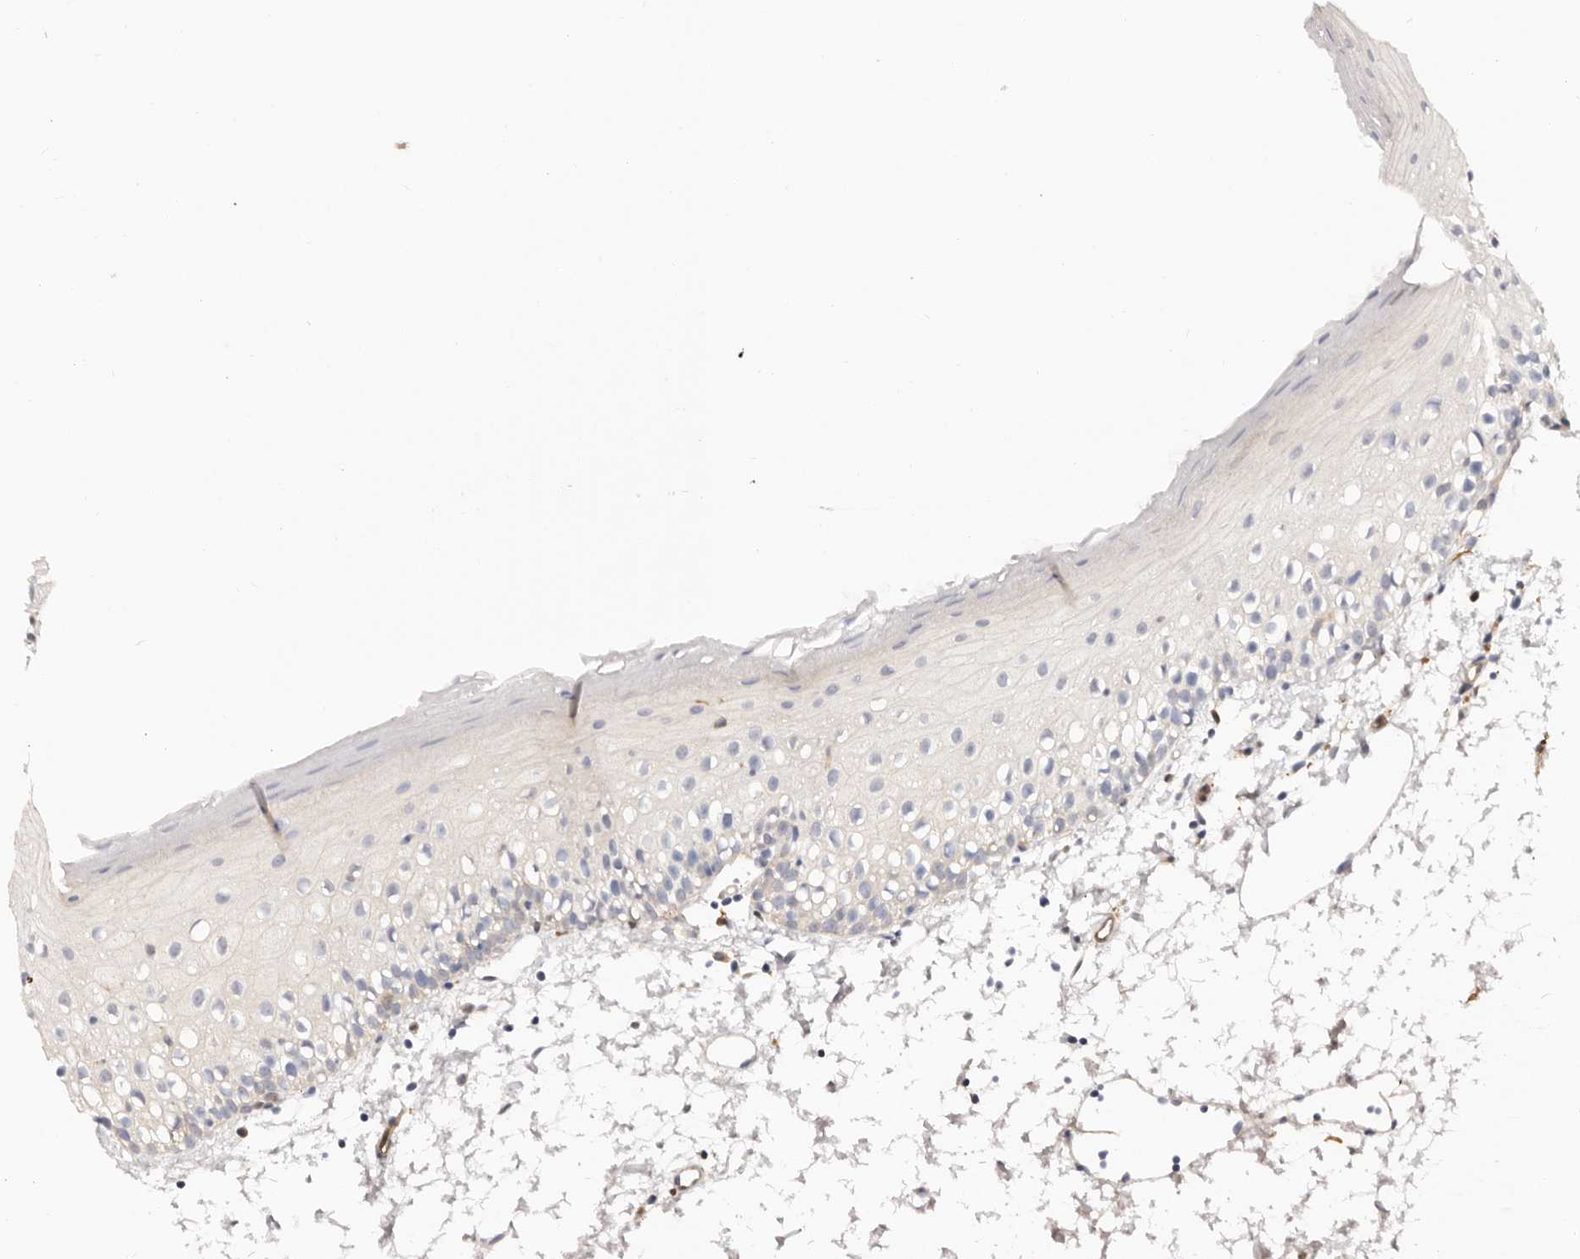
{"staining": {"intensity": "negative", "quantity": "none", "location": "none"}, "tissue": "oral mucosa", "cell_type": "Squamous epithelial cells", "image_type": "normal", "snomed": [{"axis": "morphology", "description": "Normal tissue, NOS"}, {"axis": "topography", "description": "Oral tissue"}], "caption": "Micrograph shows no protein positivity in squamous epithelial cells of normal oral mucosa. (Stains: DAB immunohistochemistry with hematoxylin counter stain, Microscopy: brightfield microscopy at high magnification).", "gene": "LAP3", "patient": {"sex": "male", "age": 28}}